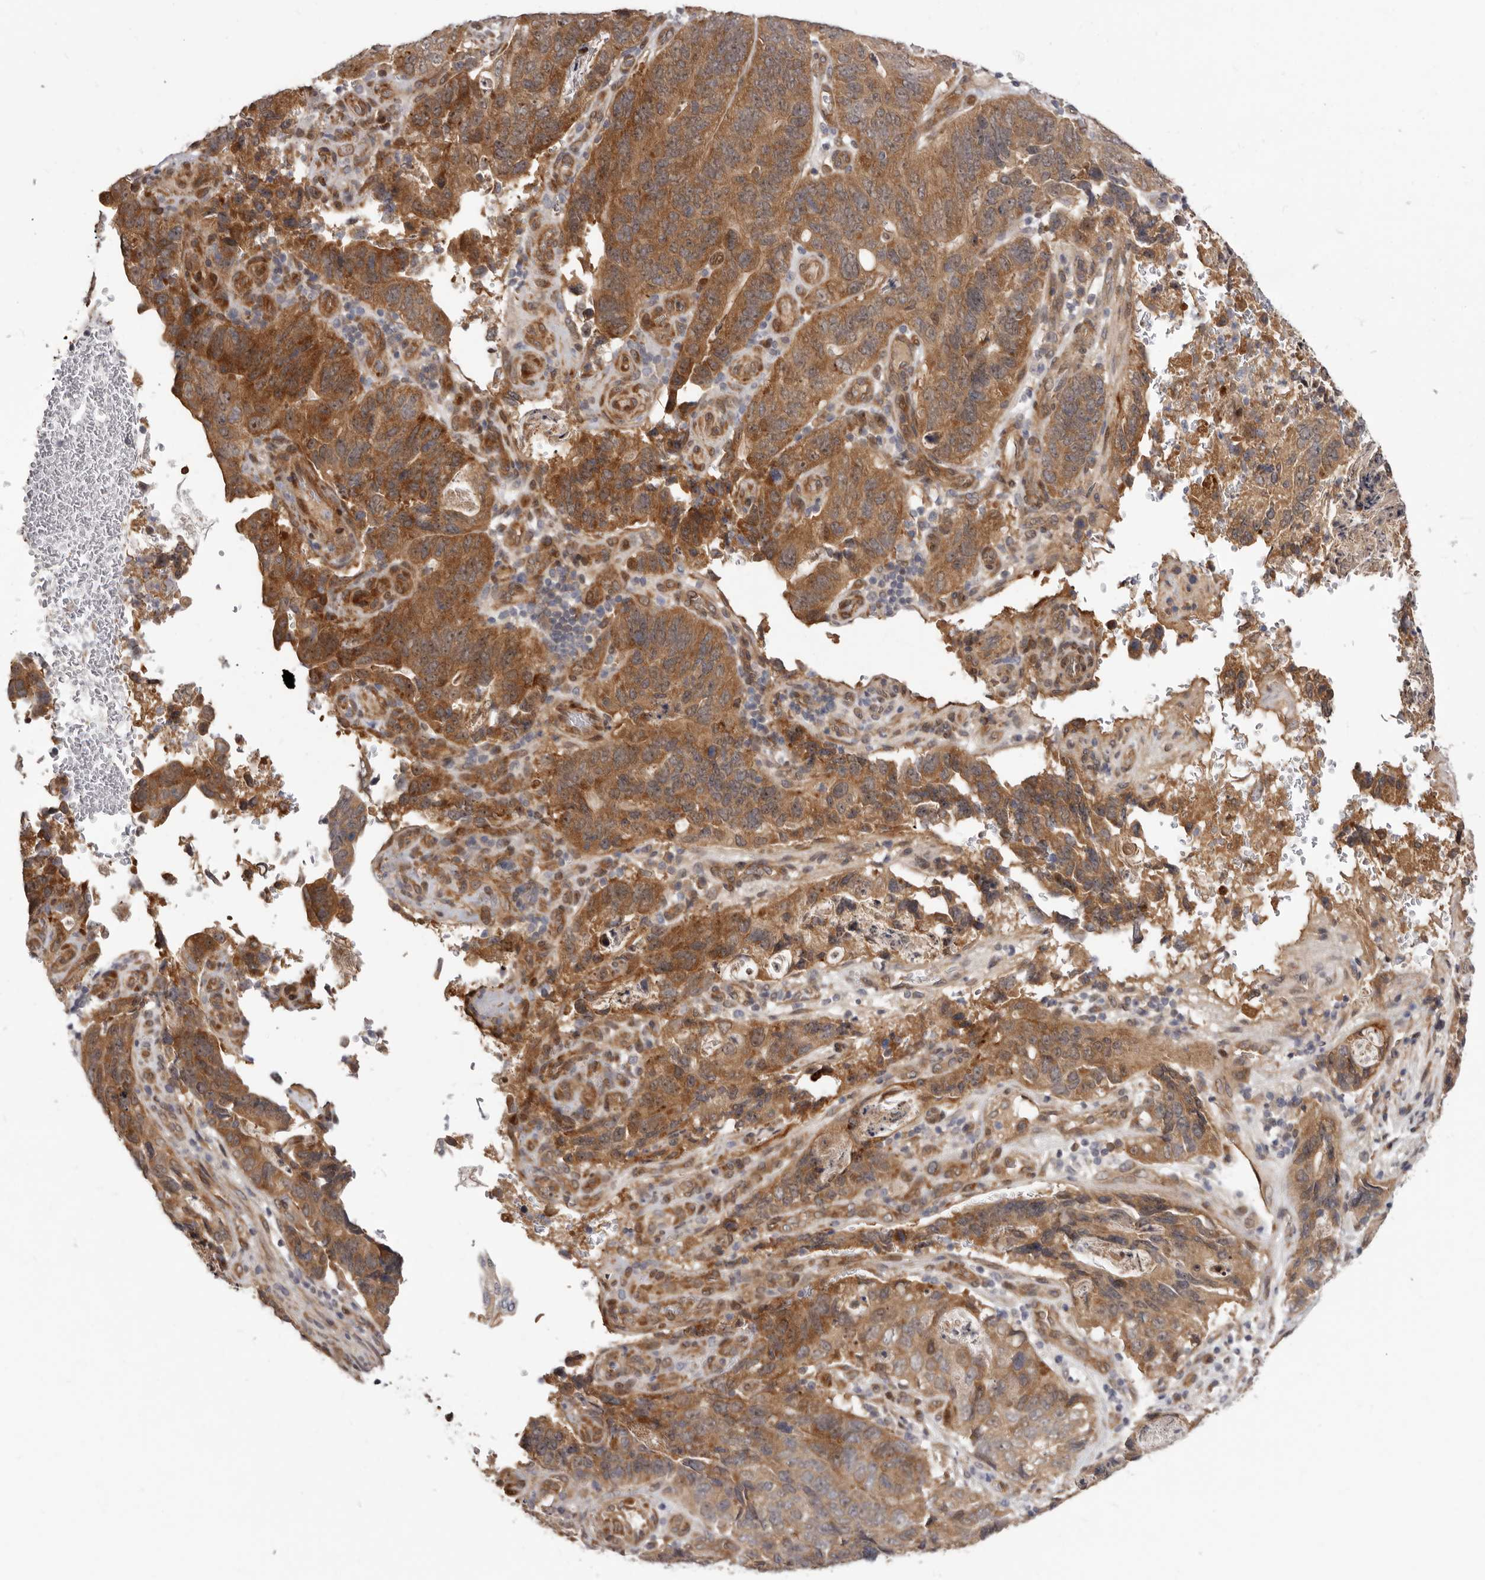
{"staining": {"intensity": "moderate", "quantity": ">75%", "location": "cytoplasmic/membranous"}, "tissue": "stomach cancer", "cell_type": "Tumor cells", "image_type": "cancer", "snomed": [{"axis": "morphology", "description": "Normal tissue, NOS"}, {"axis": "morphology", "description": "Adenocarcinoma, NOS"}, {"axis": "topography", "description": "Stomach"}], "caption": "A high-resolution photomicrograph shows immunohistochemistry staining of stomach cancer (adenocarcinoma), which exhibits moderate cytoplasmic/membranous positivity in about >75% of tumor cells. (DAB (3,3'-diaminobenzidine) IHC, brown staining for protein, blue staining for nuclei).", "gene": "SBDS", "patient": {"sex": "female", "age": 89}}